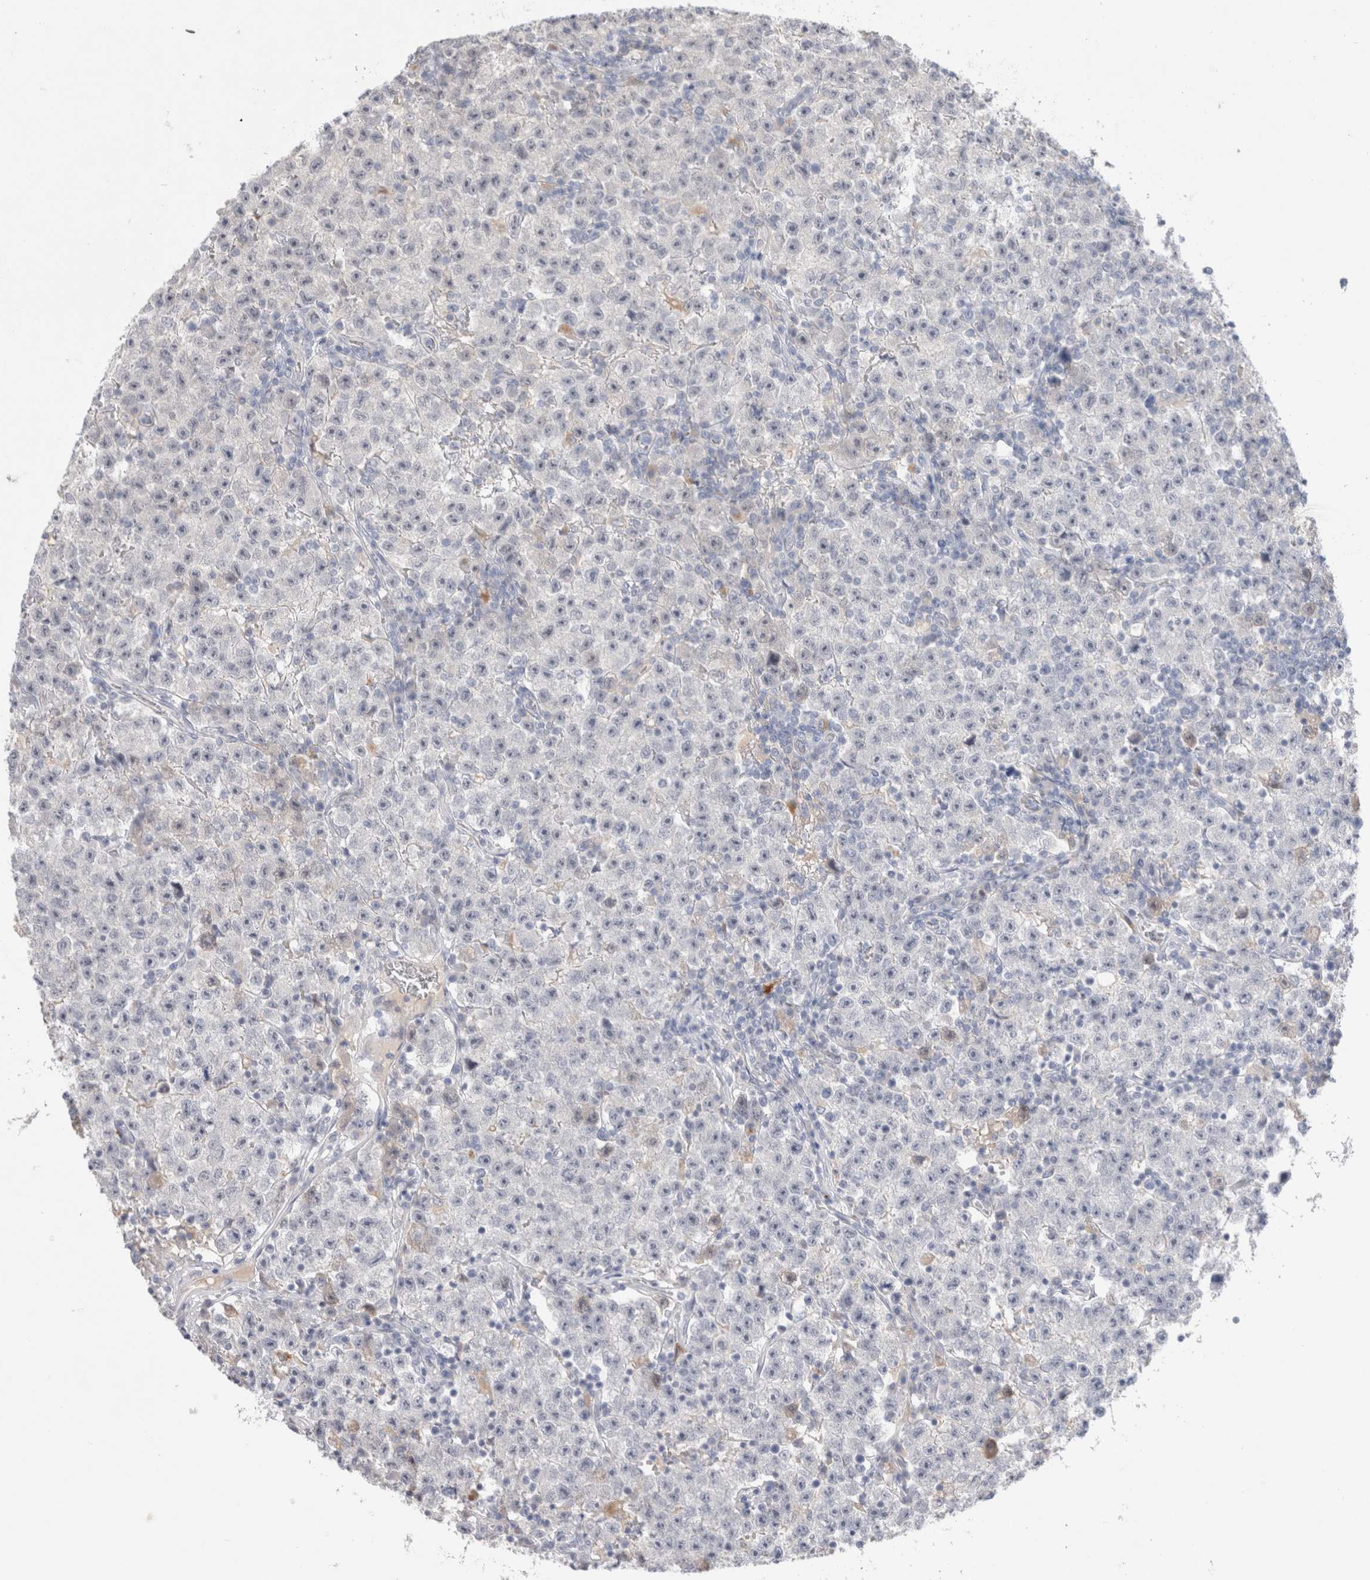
{"staining": {"intensity": "negative", "quantity": "none", "location": "none"}, "tissue": "testis cancer", "cell_type": "Tumor cells", "image_type": "cancer", "snomed": [{"axis": "morphology", "description": "Seminoma, NOS"}, {"axis": "topography", "description": "Testis"}], "caption": "Testis cancer (seminoma) was stained to show a protein in brown. There is no significant staining in tumor cells.", "gene": "HPGDS", "patient": {"sex": "male", "age": 22}}